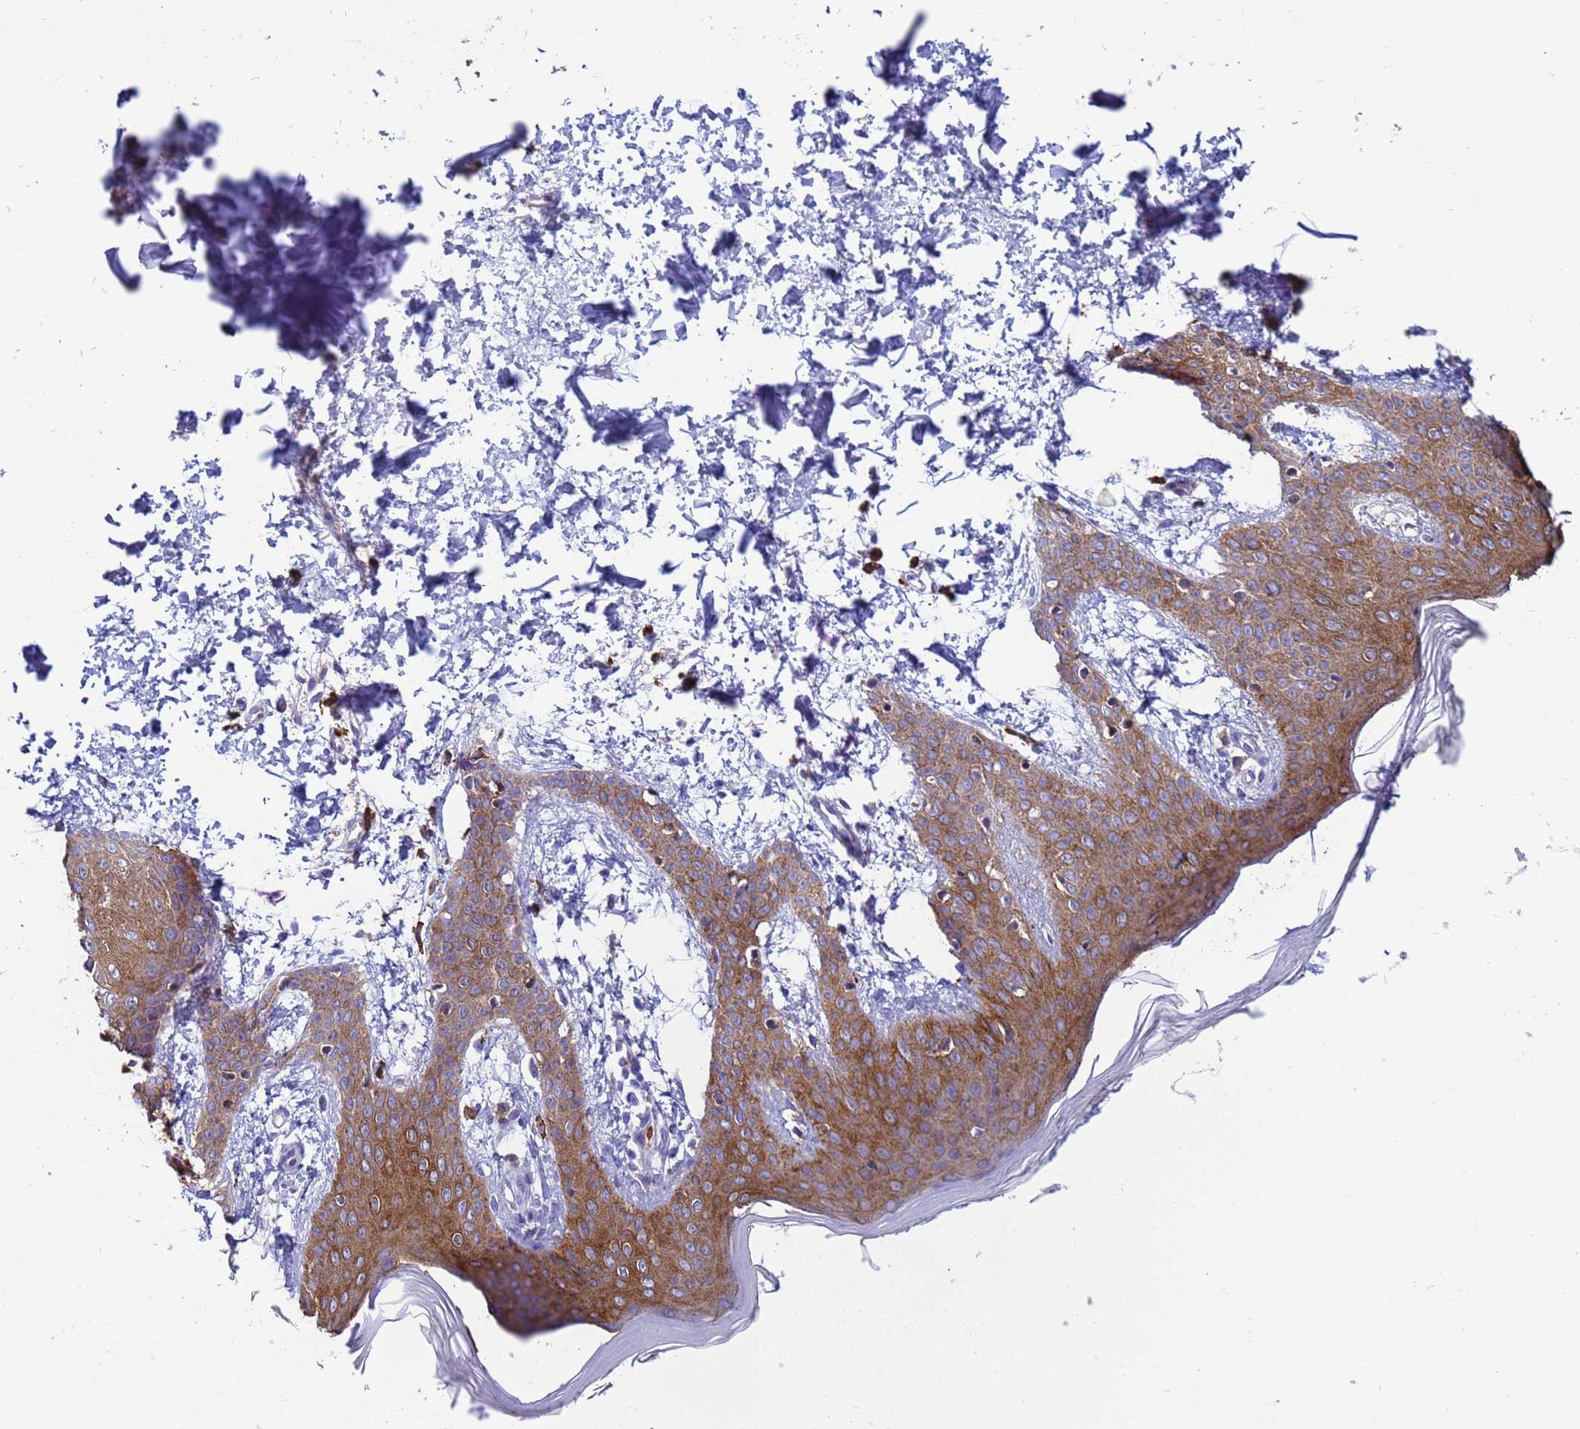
{"staining": {"intensity": "negative", "quantity": "none", "location": "none"}, "tissue": "skin", "cell_type": "Fibroblasts", "image_type": "normal", "snomed": [{"axis": "morphology", "description": "Normal tissue, NOS"}, {"axis": "topography", "description": "Skin"}], "caption": "Immunohistochemistry photomicrograph of unremarkable skin: skin stained with DAB (3,3'-diaminobenzidine) demonstrates no significant protein positivity in fibroblasts.", "gene": "EZR", "patient": {"sex": "male", "age": 36}}